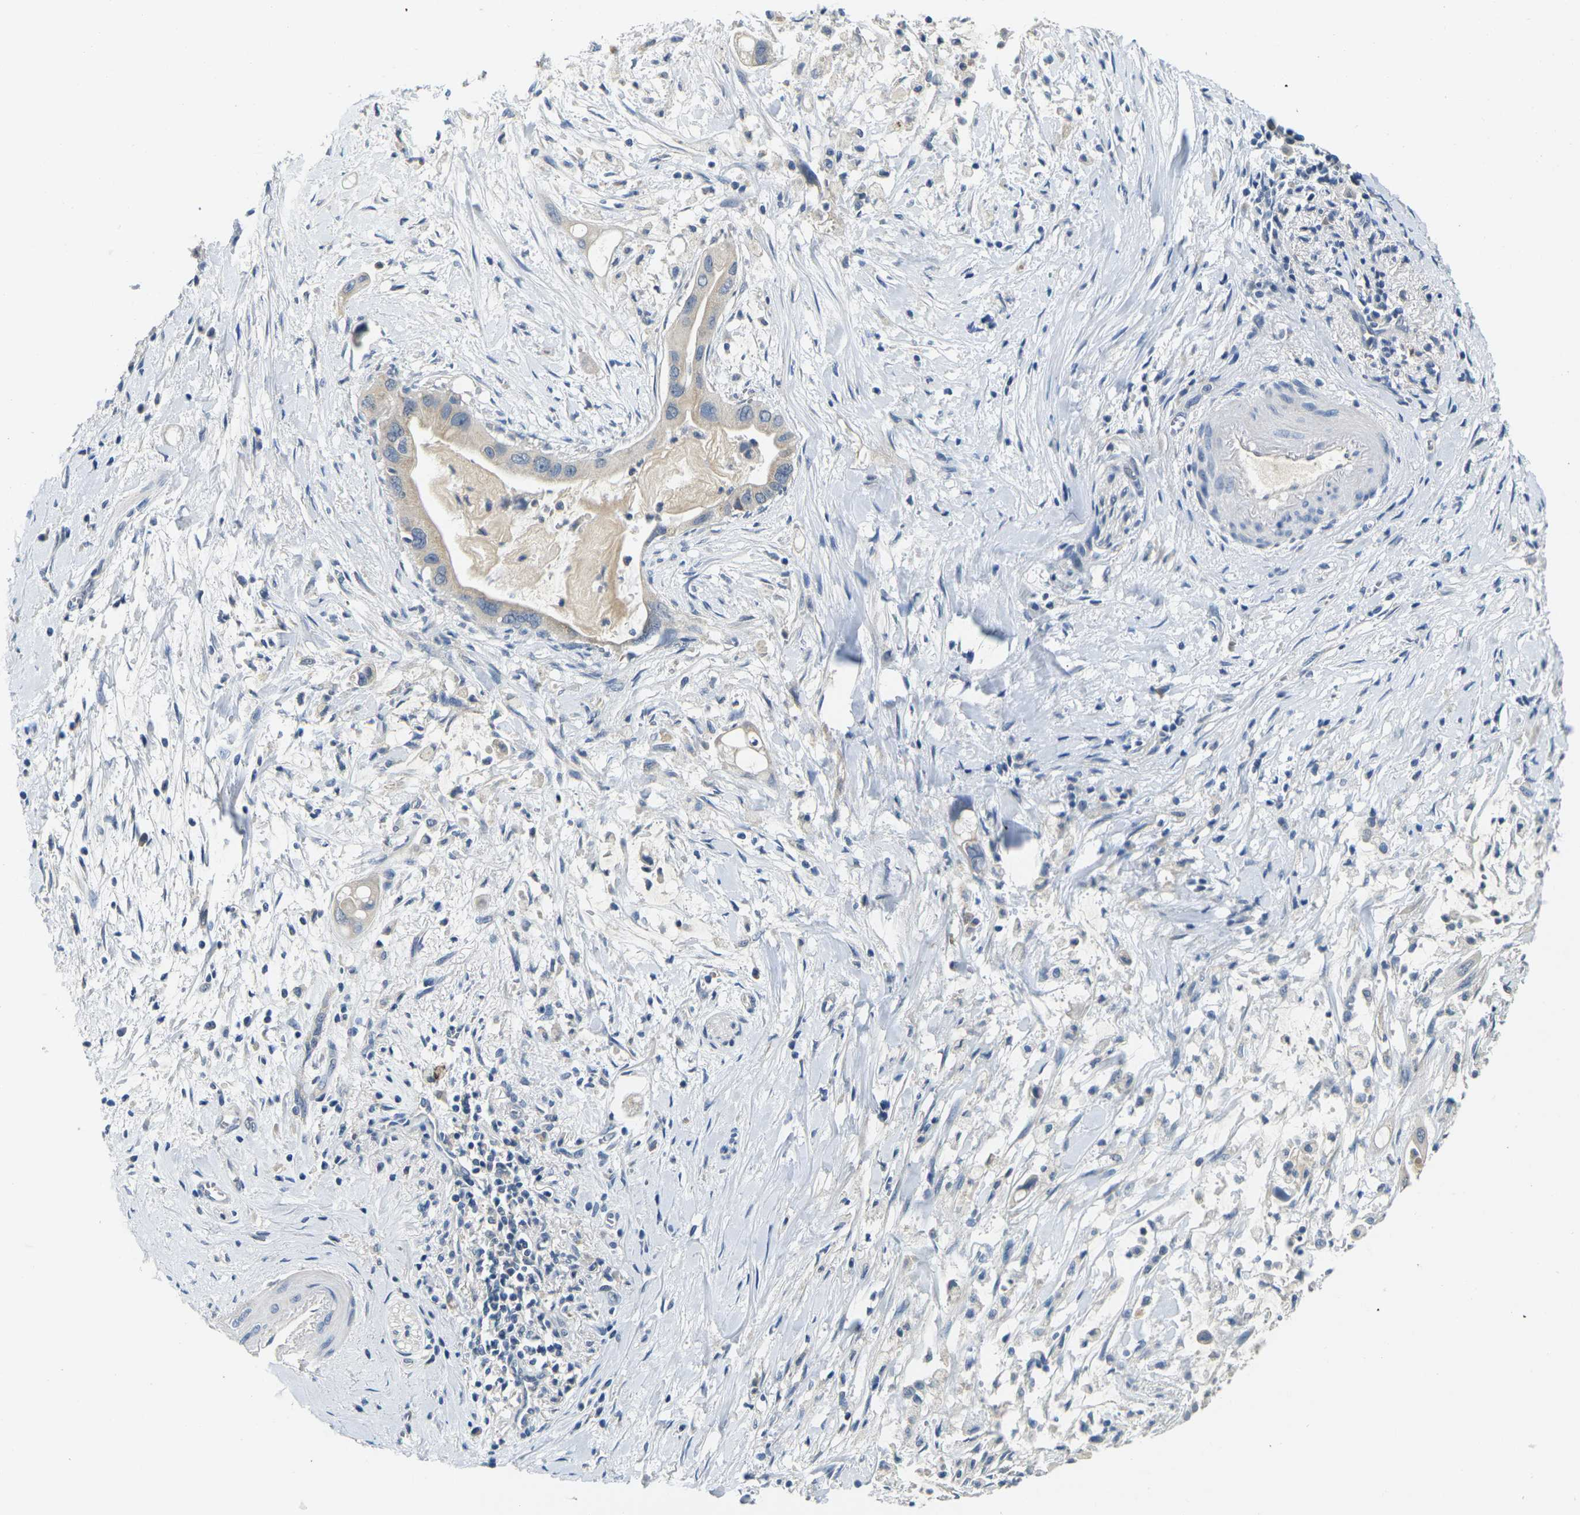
{"staining": {"intensity": "negative", "quantity": "none", "location": "none"}, "tissue": "pancreatic cancer", "cell_type": "Tumor cells", "image_type": "cancer", "snomed": [{"axis": "morphology", "description": "Adenocarcinoma, NOS"}, {"axis": "topography", "description": "Pancreas"}], "caption": "Tumor cells are negative for protein expression in human pancreatic adenocarcinoma.", "gene": "SHISAL2B", "patient": {"sex": "male", "age": 55}}